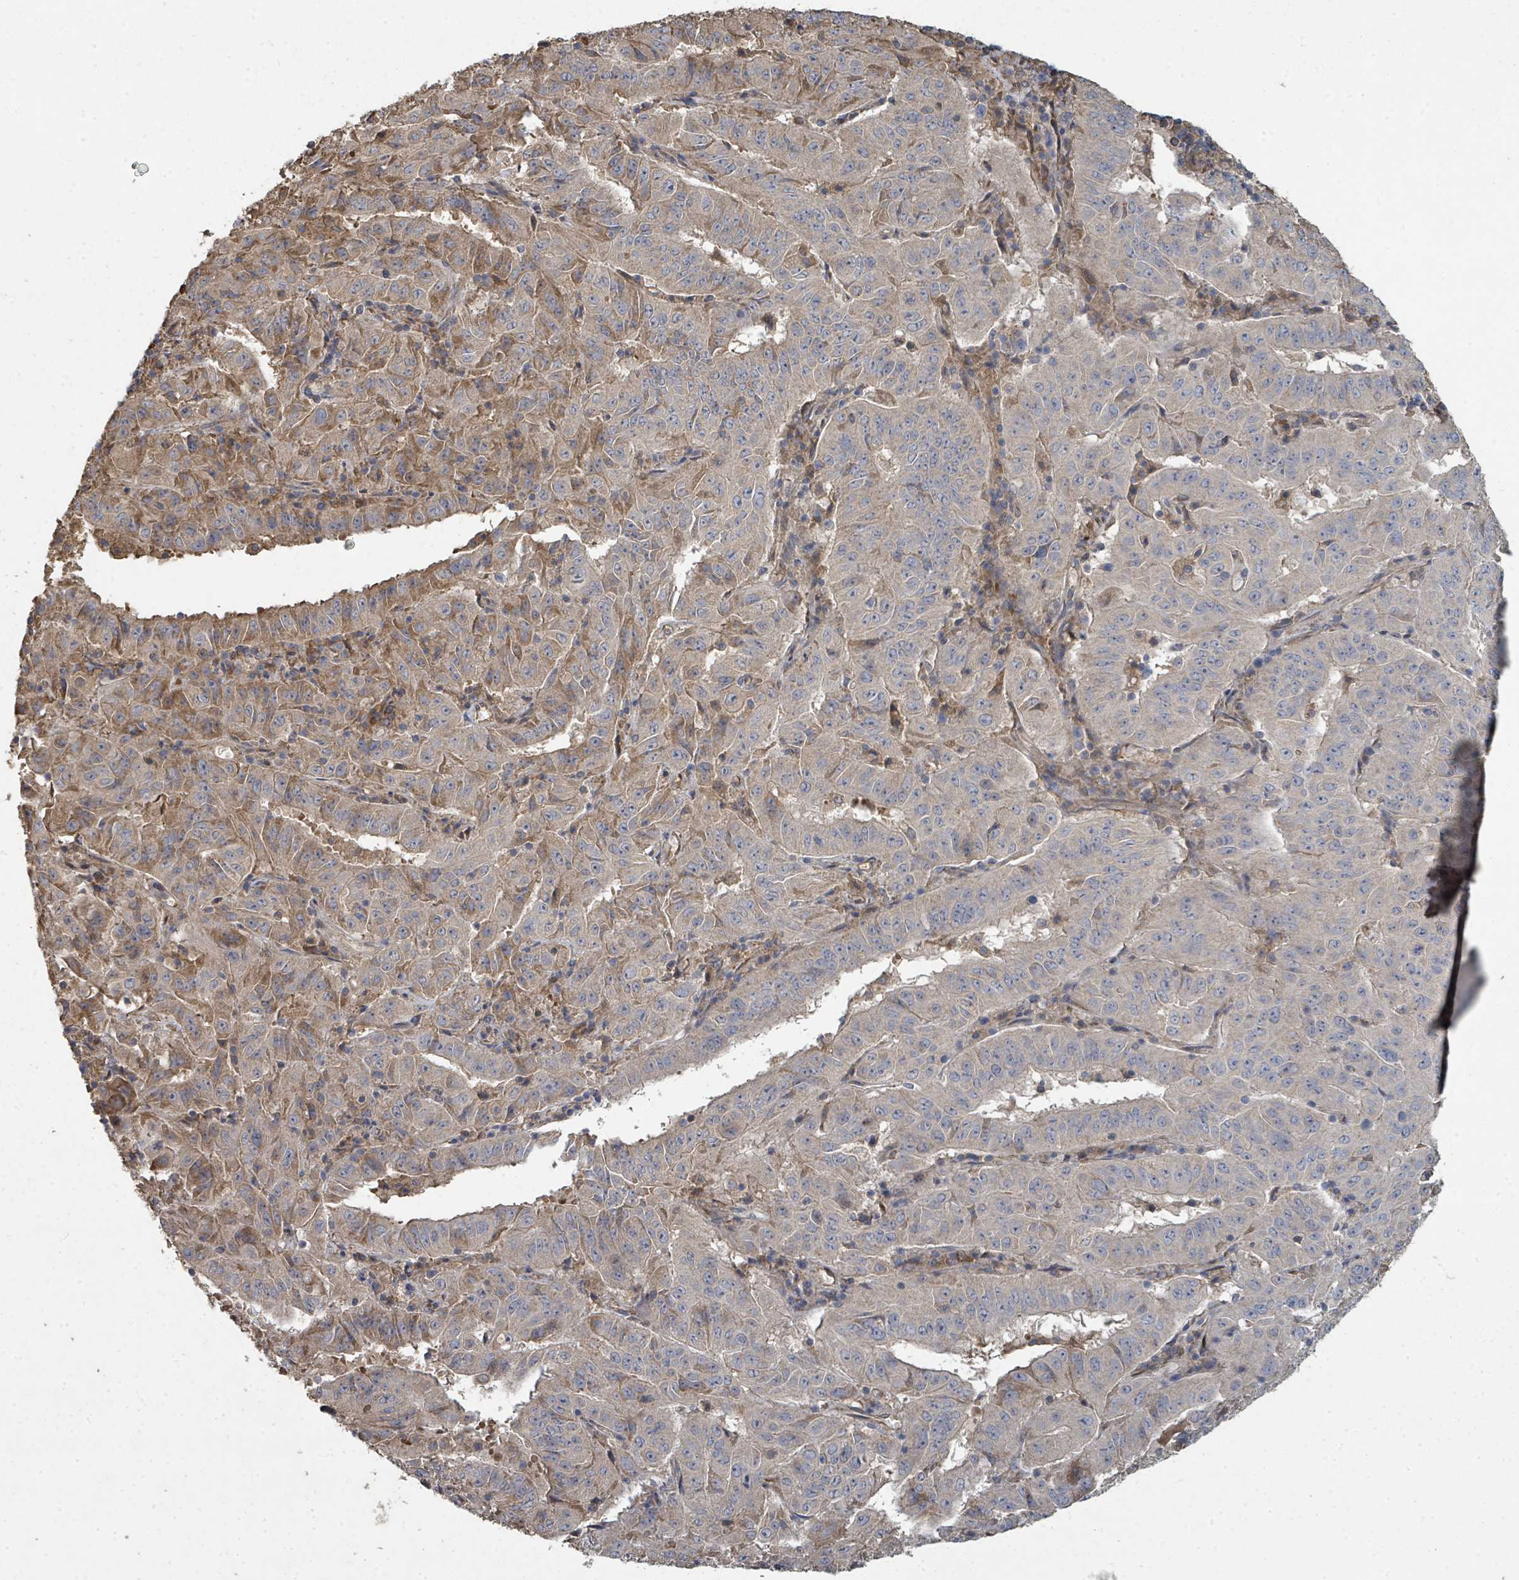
{"staining": {"intensity": "moderate", "quantity": "<25%", "location": "cytoplasmic/membranous"}, "tissue": "pancreatic cancer", "cell_type": "Tumor cells", "image_type": "cancer", "snomed": [{"axis": "morphology", "description": "Adenocarcinoma, NOS"}, {"axis": "topography", "description": "Pancreas"}], "caption": "IHC of pancreatic cancer (adenocarcinoma) displays low levels of moderate cytoplasmic/membranous positivity in about <25% of tumor cells.", "gene": "WDFY1", "patient": {"sex": "male", "age": 63}}